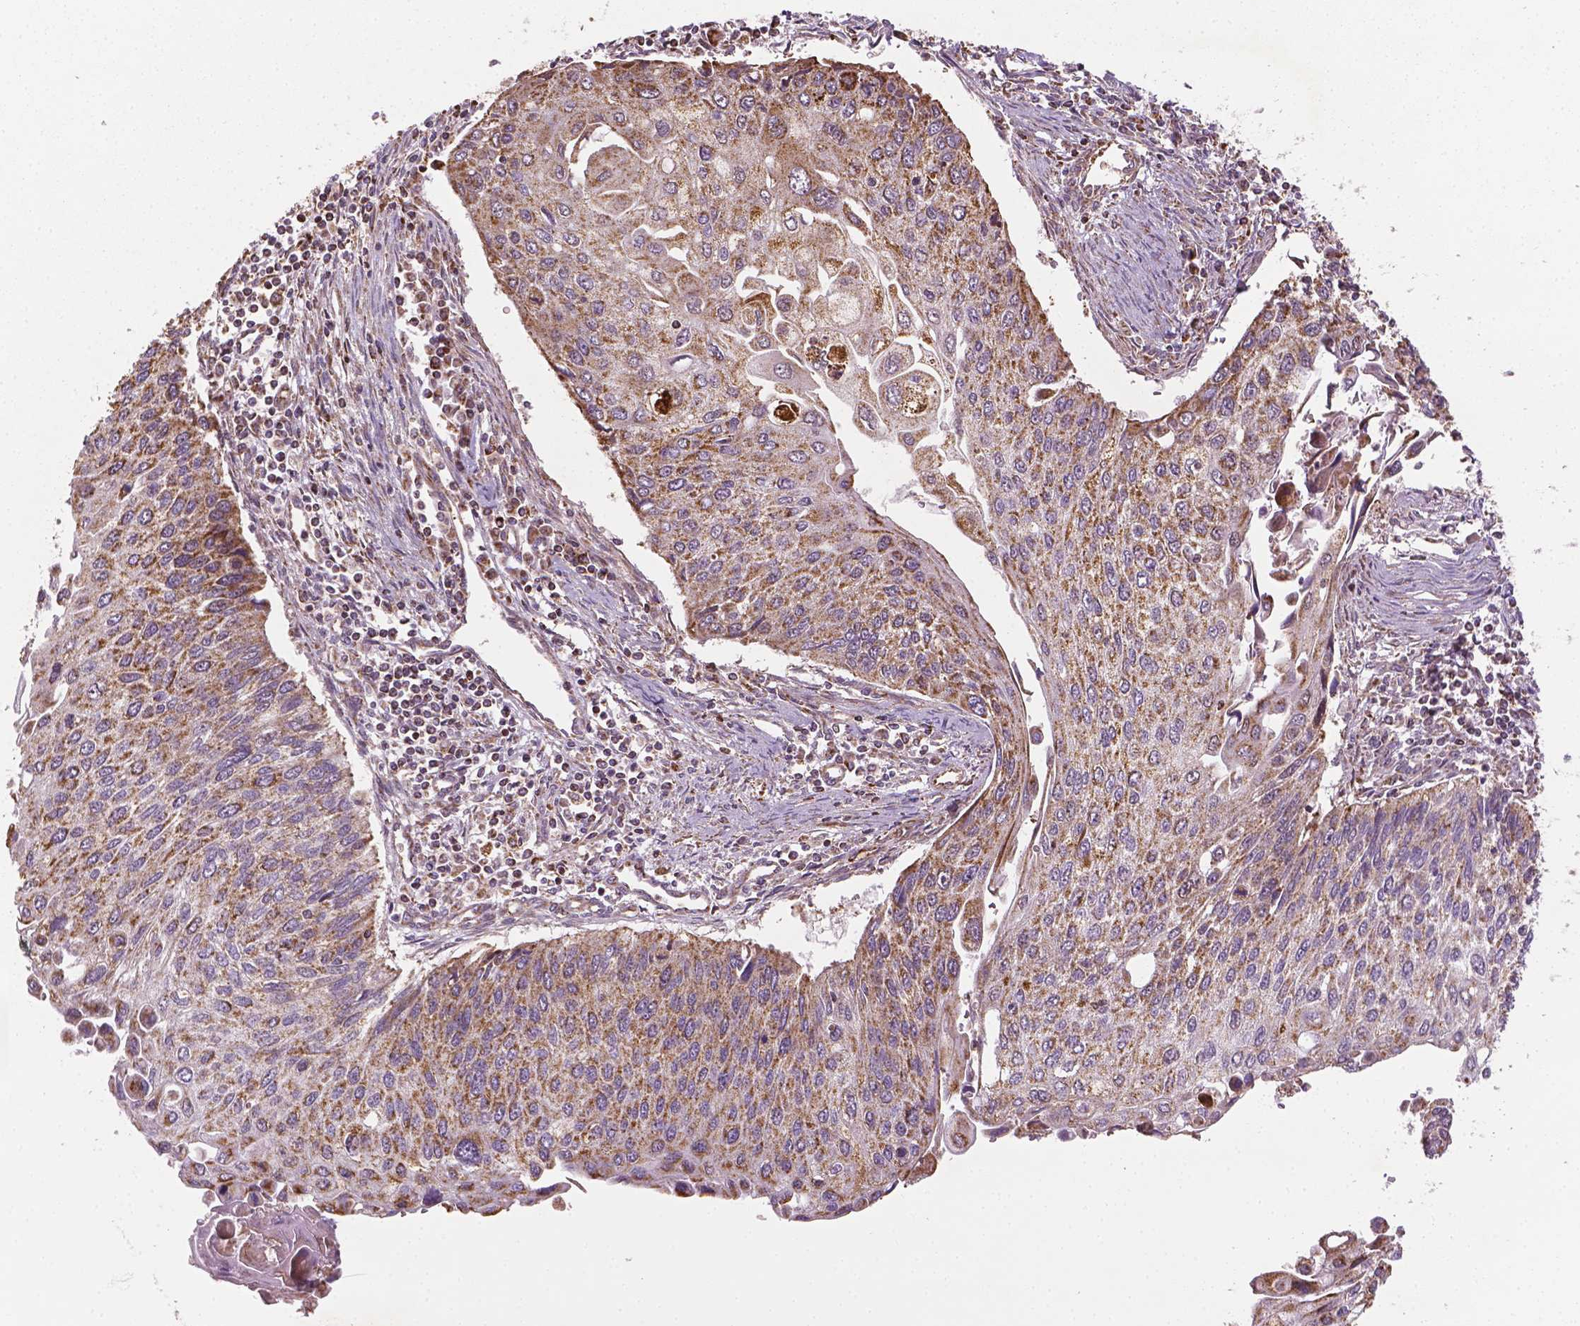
{"staining": {"intensity": "weak", "quantity": ">75%", "location": "cytoplasmic/membranous"}, "tissue": "lung cancer", "cell_type": "Tumor cells", "image_type": "cancer", "snomed": [{"axis": "morphology", "description": "Squamous cell carcinoma, NOS"}, {"axis": "morphology", "description": "Squamous cell carcinoma, metastatic, NOS"}, {"axis": "topography", "description": "Lung"}], "caption": "Immunohistochemical staining of lung cancer (metastatic squamous cell carcinoma) exhibits weak cytoplasmic/membranous protein expression in approximately >75% of tumor cells.", "gene": "HS3ST3A1", "patient": {"sex": "male", "age": 63}}